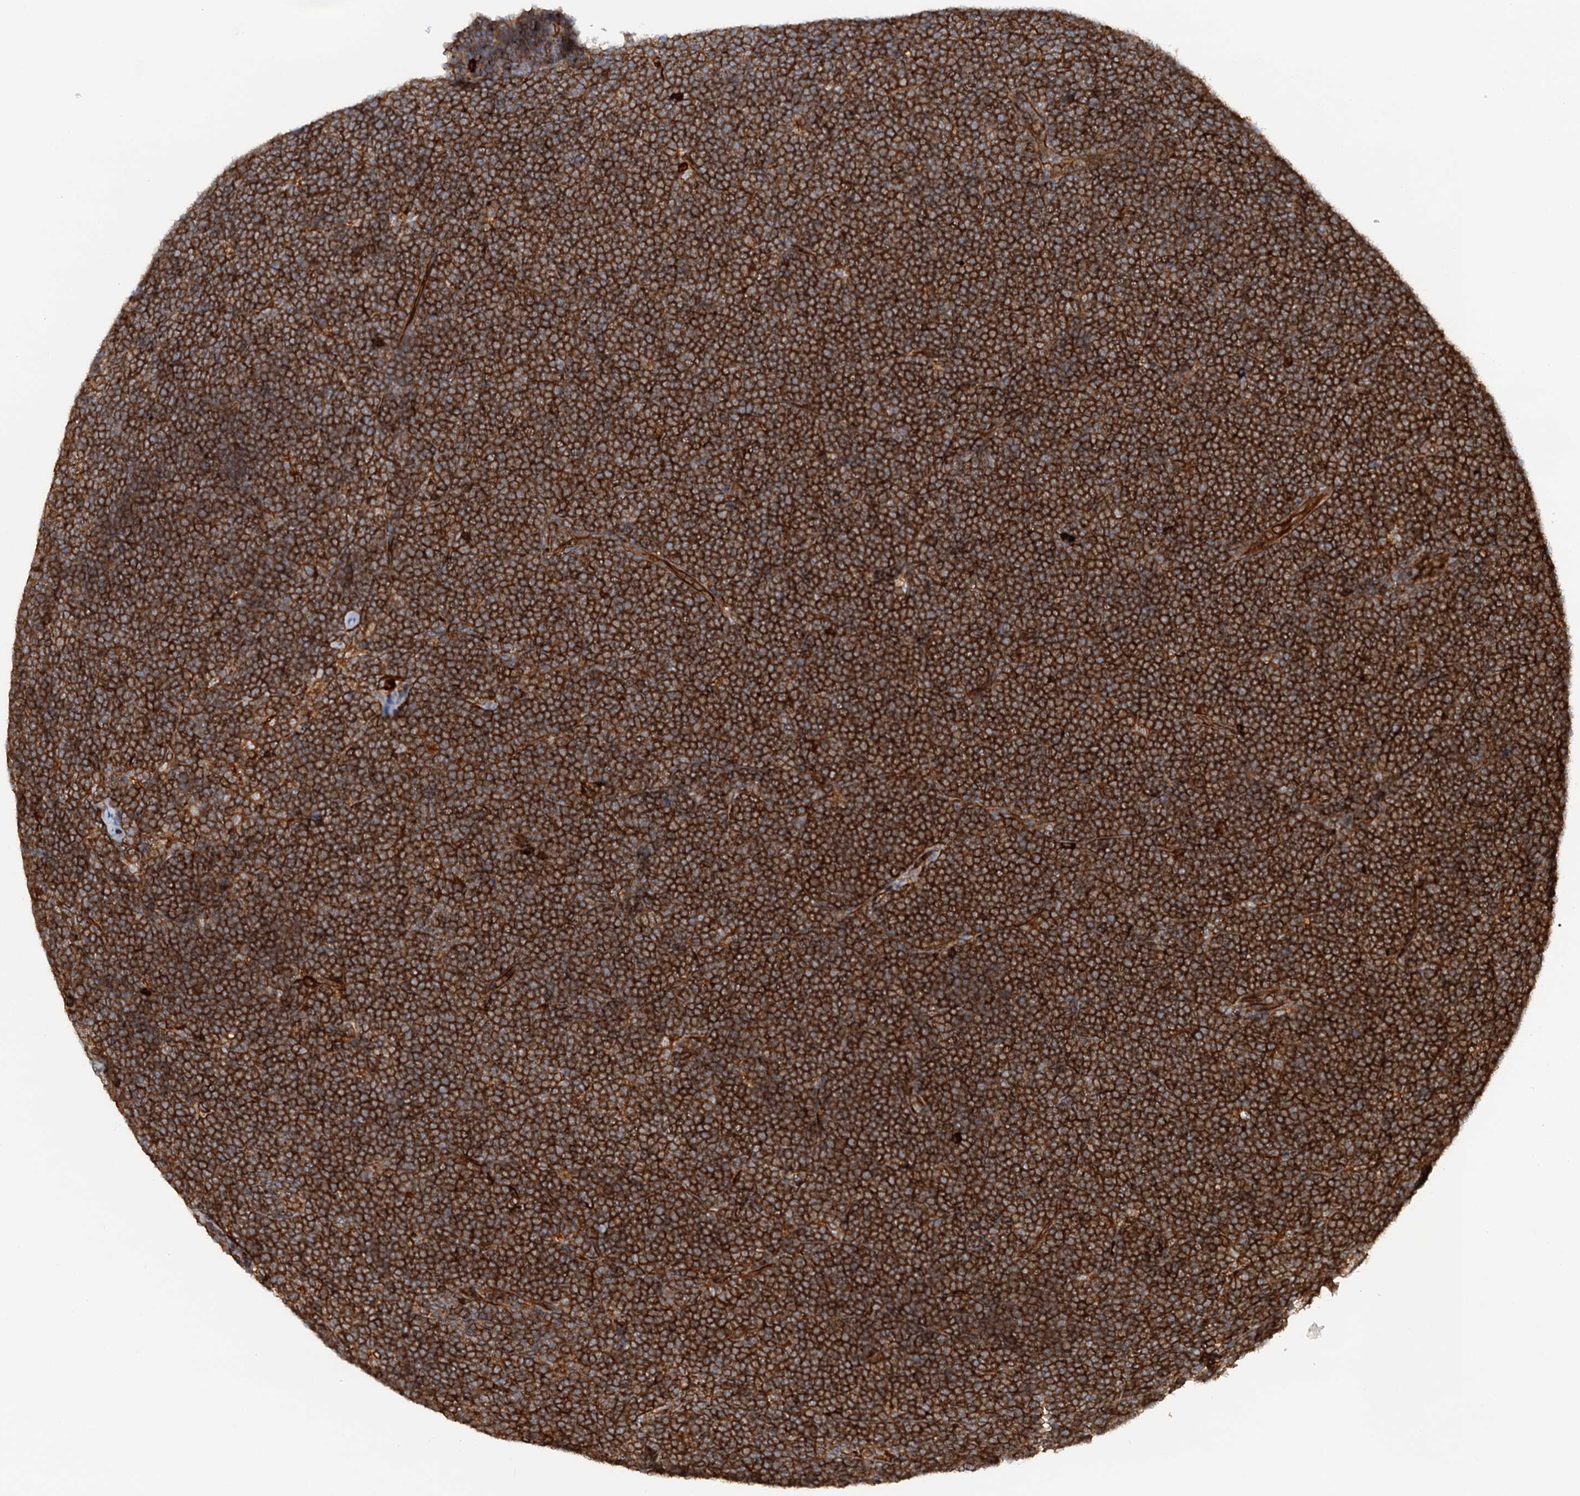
{"staining": {"intensity": "strong", "quantity": ">75%", "location": "cytoplasmic/membranous"}, "tissue": "lymphoma", "cell_type": "Tumor cells", "image_type": "cancer", "snomed": [{"axis": "morphology", "description": "Malignant lymphoma, non-Hodgkin's type, High grade"}, {"axis": "topography", "description": "Lymph node"}], "caption": "Immunohistochemical staining of high-grade malignant lymphoma, non-Hodgkin's type displays high levels of strong cytoplasmic/membranous protein staining in approximately >75% of tumor cells.", "gene": "NIPAL3", "patient": {"sex": "male", "age": 13}}